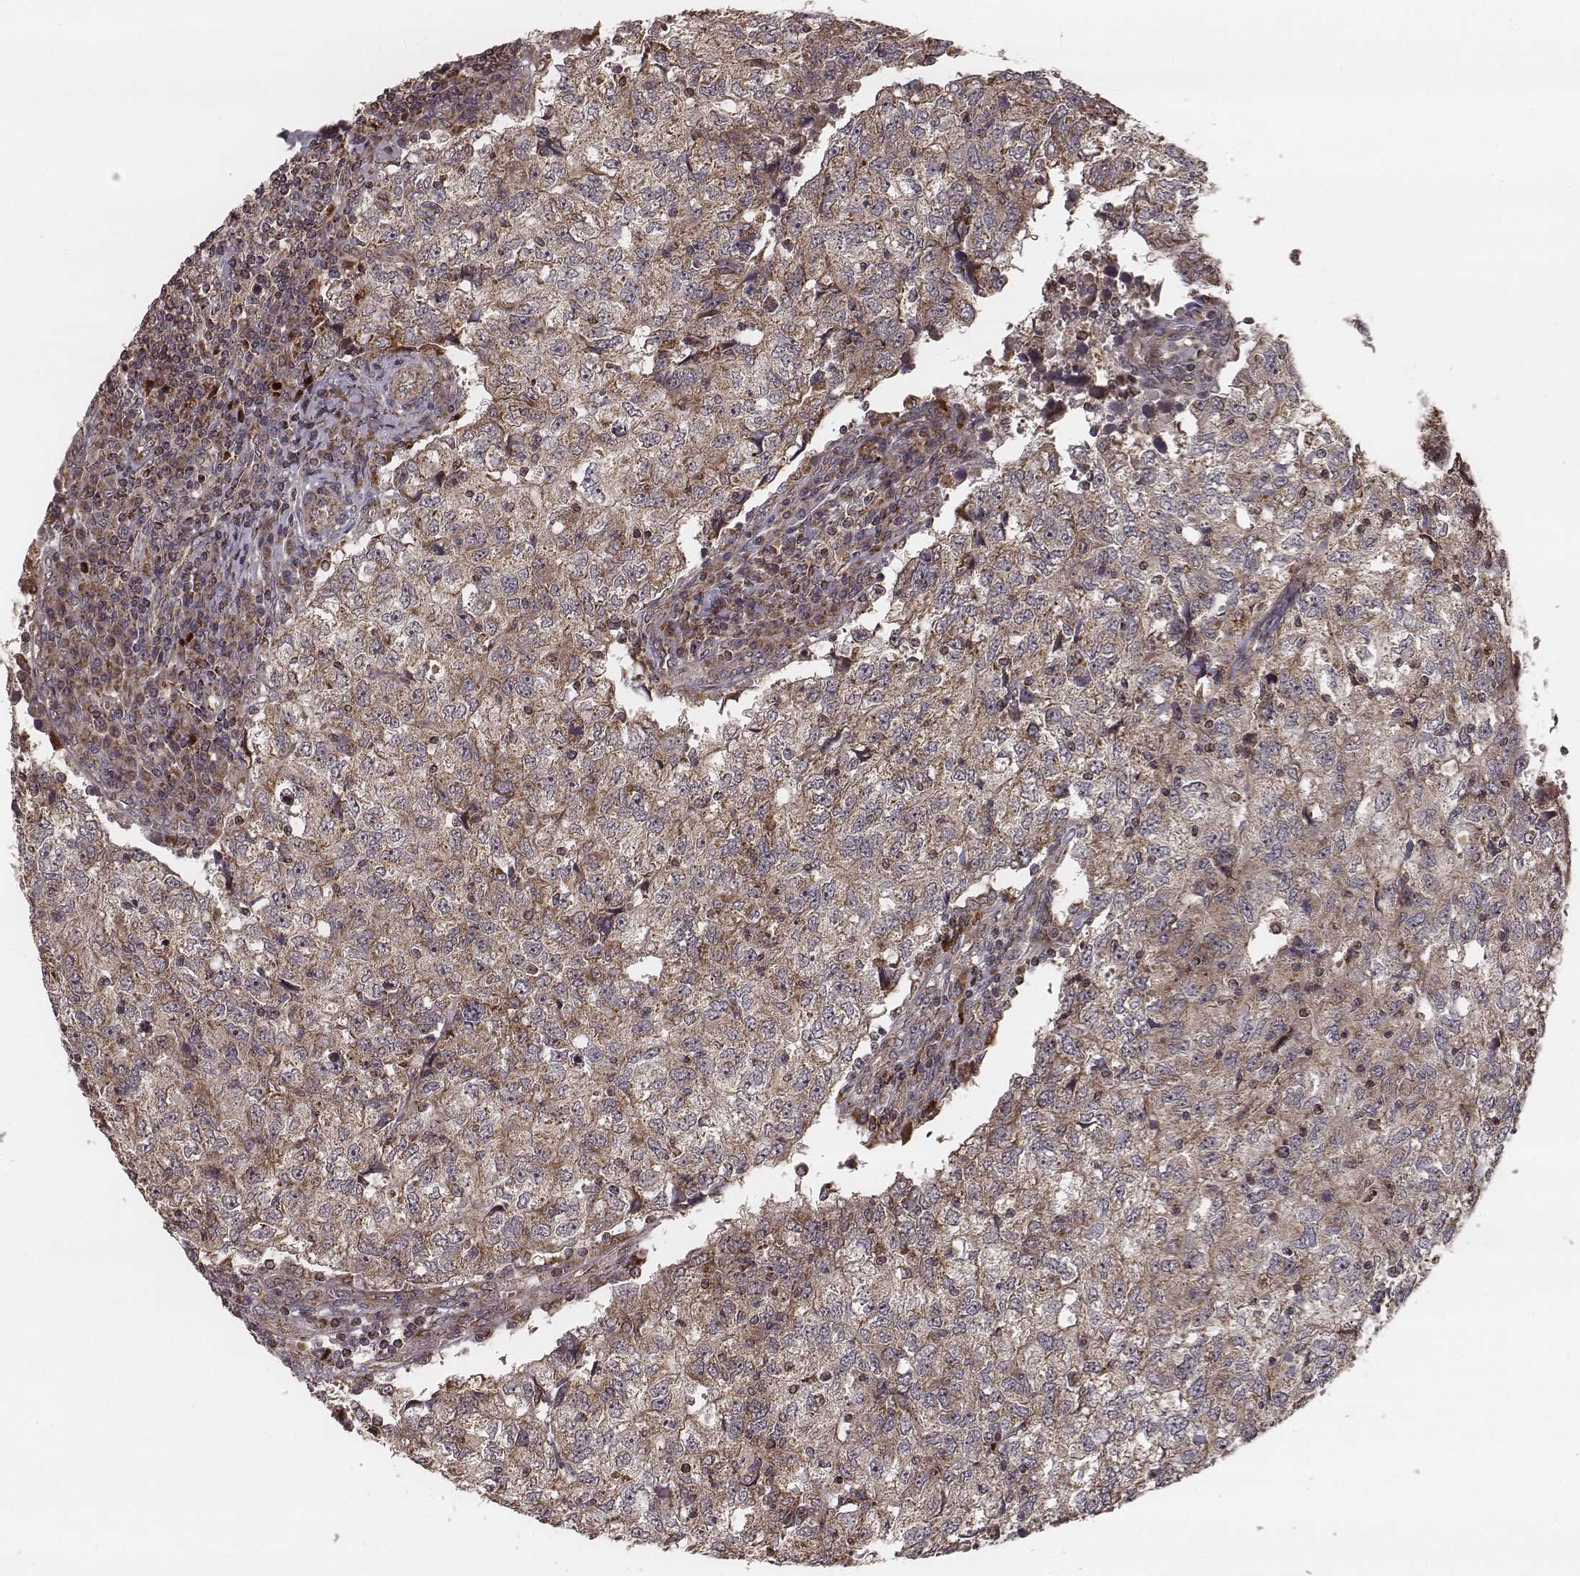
{"staining": {"intensity": "moderate", "quantity": ">75%", "location": "cytoplasmic/membranous"}, "tissue": "breast cancer", "cell_type": "Tumor cells", "image_type": "cancer", "snomed": [{"axis": "morphology", "description": "Duct carcinoma"}, {"axis": "topography", "description": "Breast"}], "caption": "Brown immunohistochemical staining in breast cancer reveals moderate cytoplasmic/membranous staining in approximately >75% of tumor cells.", "gene": "ZDHHC21", "patient": {"sex": "female", "age": 30}}